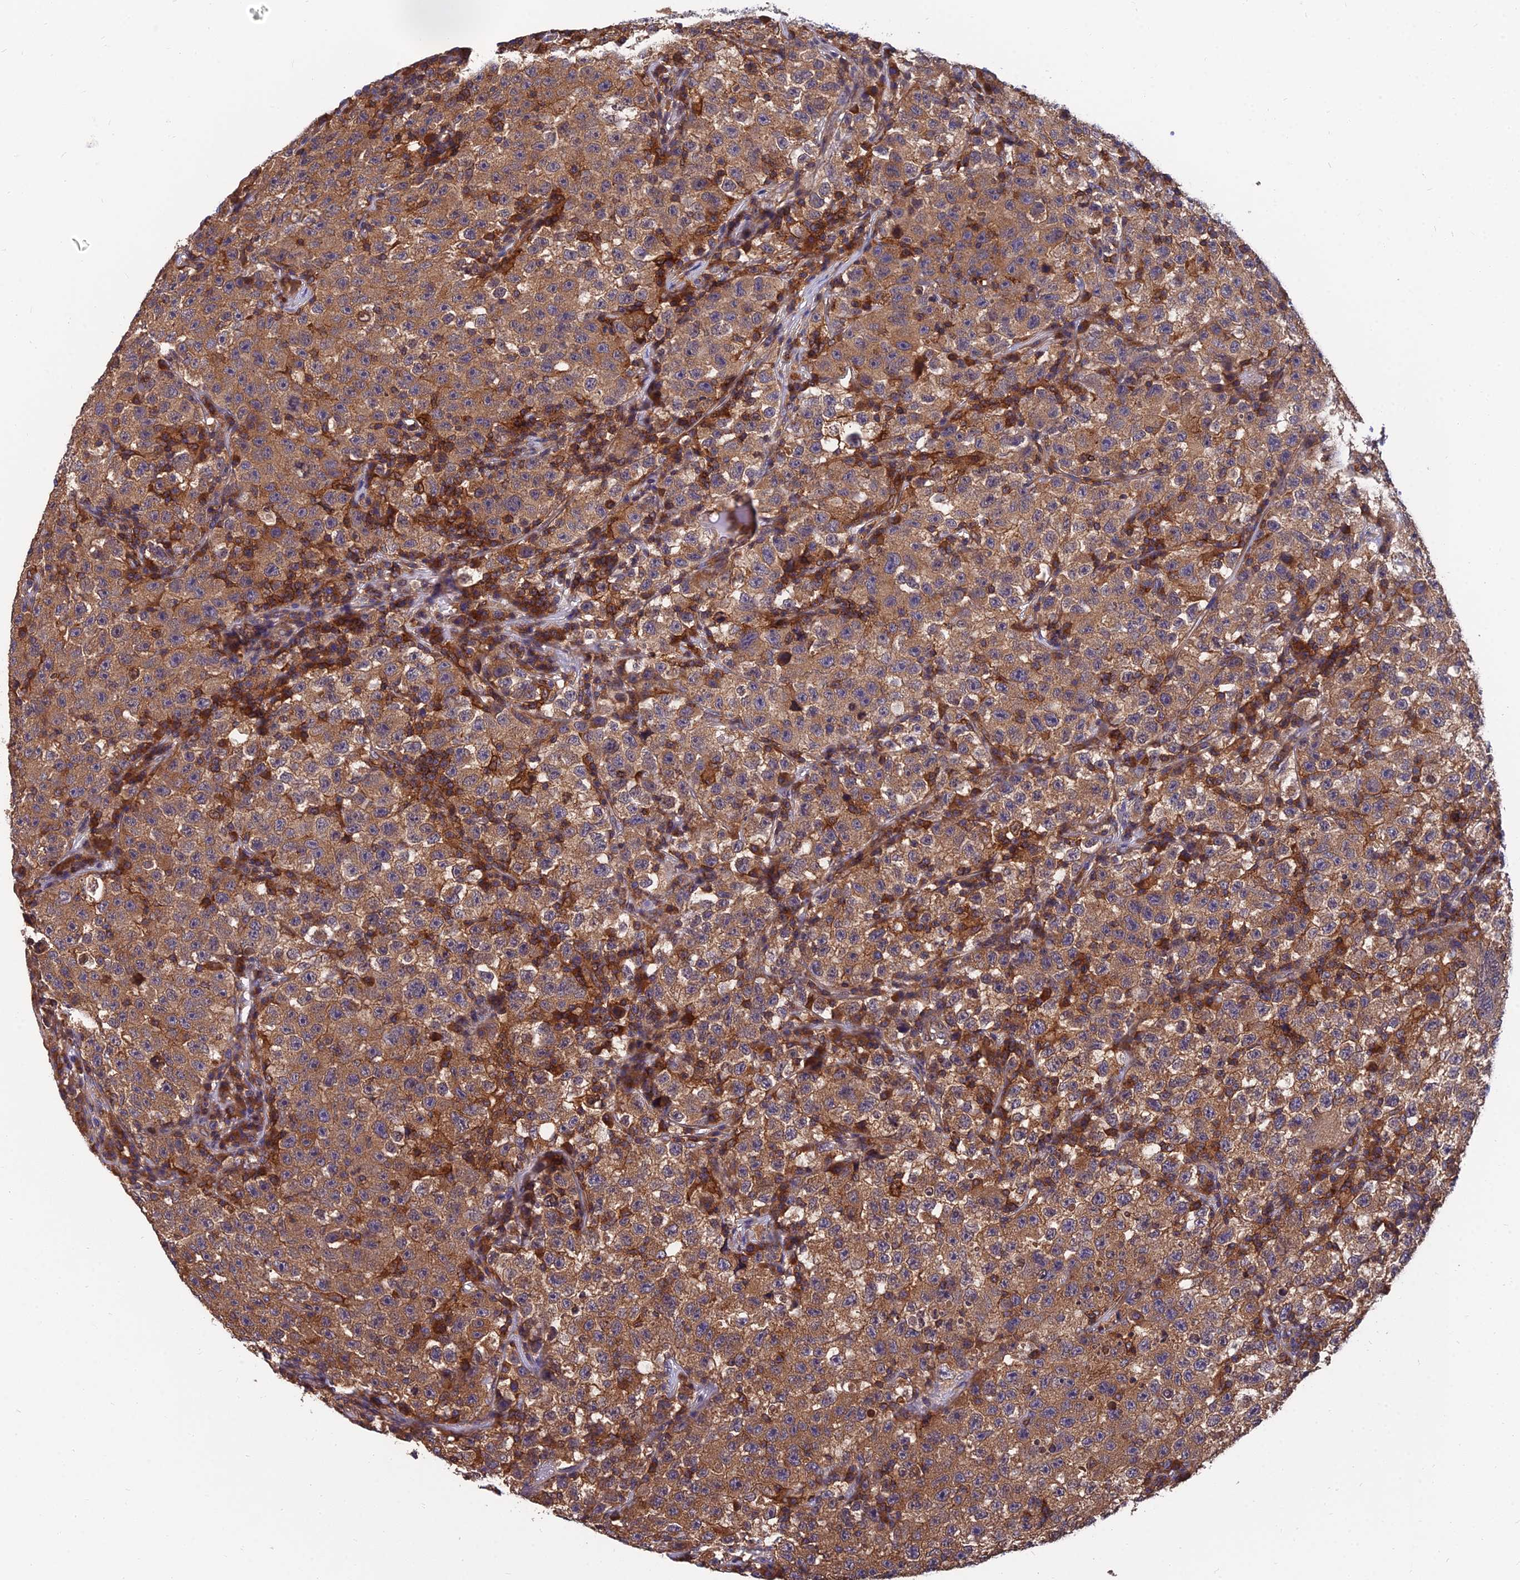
{"staining": {"intensity": "moderate", "quantity": ">75%", "location": "cytoplasmic/membranous"}, "tissue": "testis cancer", "cell_type": "Tumor cells", "image_type": "cancer", "snomed": [{"axis": "morphology", "description": "Seminoma, NOS"}, {"axis": "topography", "description": "Testis"}], "caption": "Immunohistochemistry image of human testis cancer stained for a protein (brown), which exhibits medium levels of moderate cytoplasmic/membranous expression in approximately >75% of tumor cells.", "gene": "UMAD1", "patient": {"sex": "male", "age": 22}}